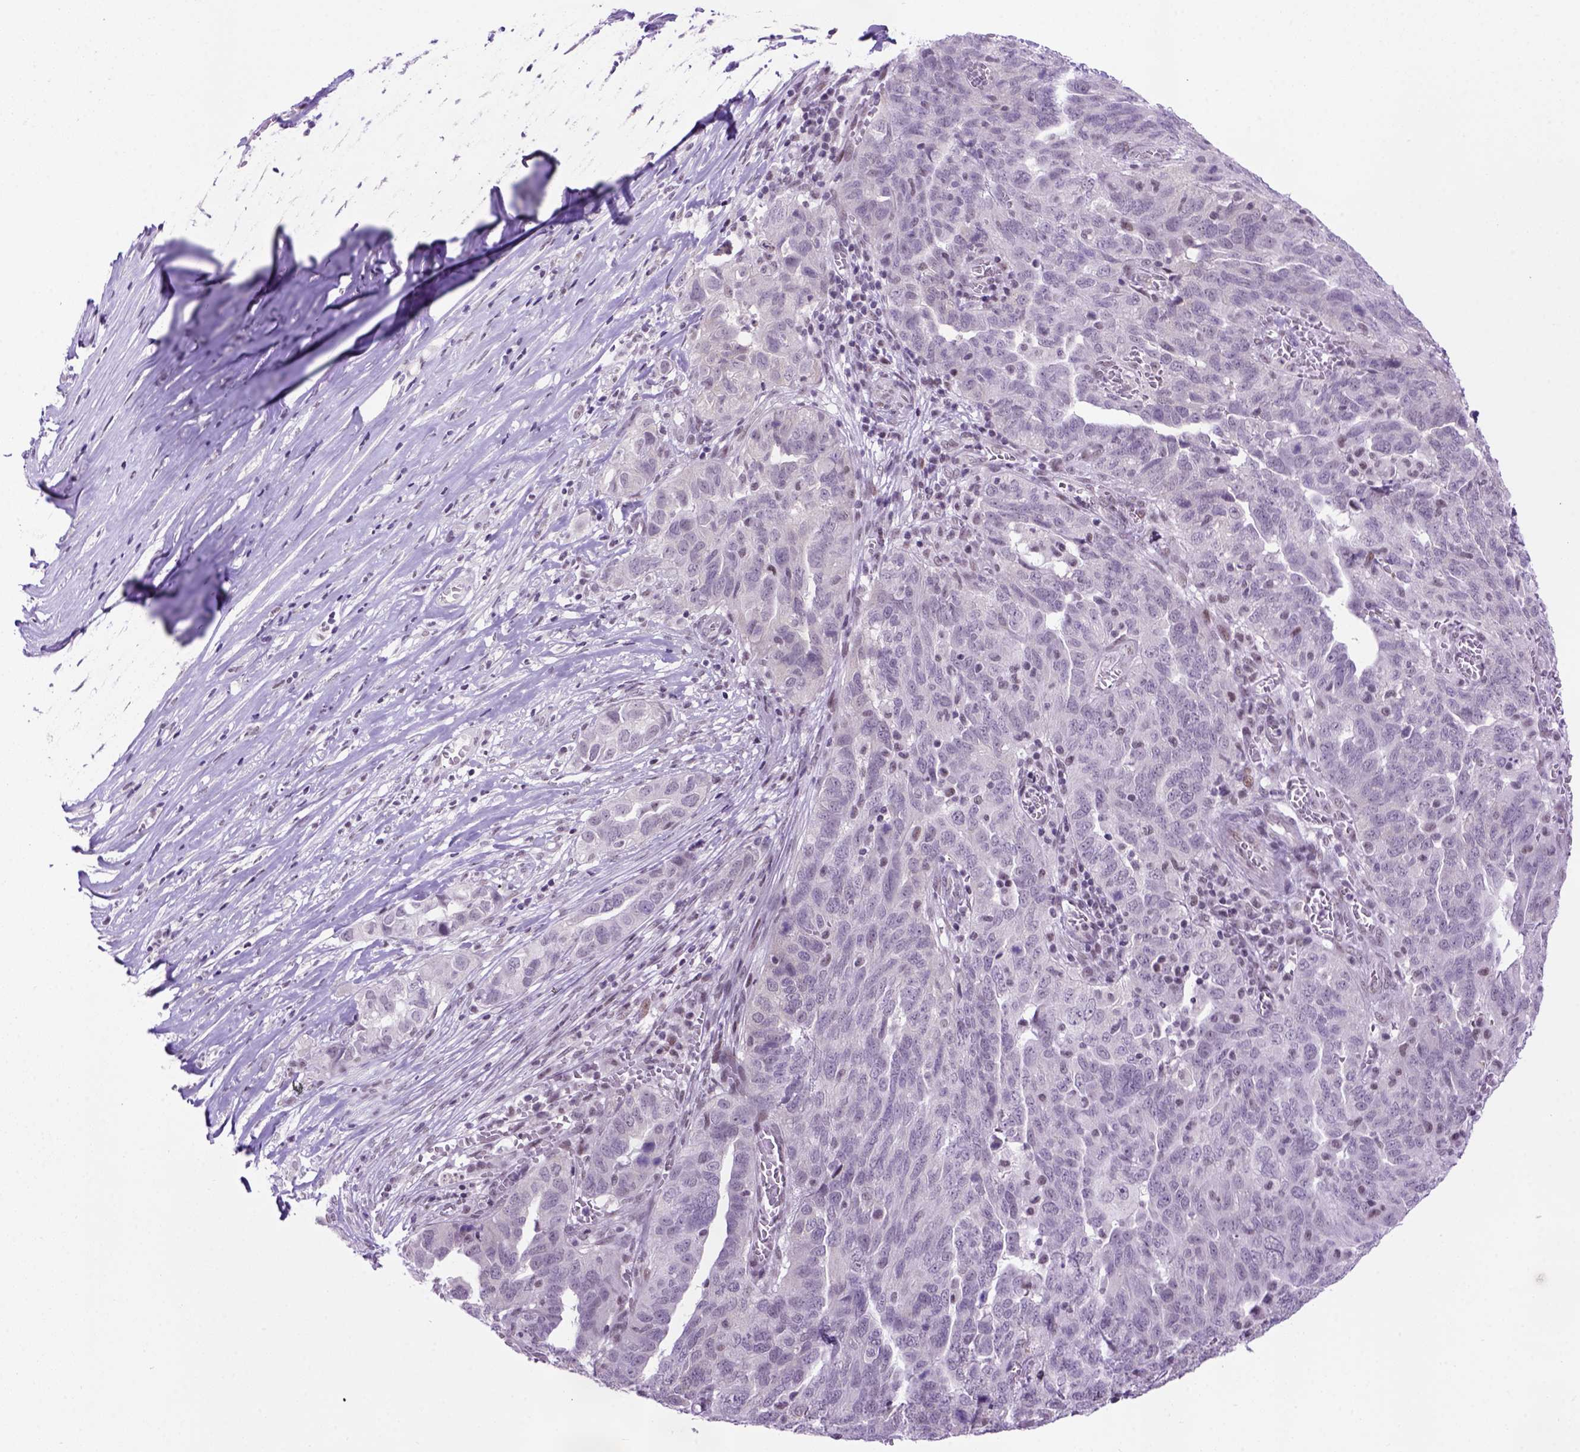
{"staining": {"intensity": "negative", "quantity": "none", "location": "none"}, "tissue": "ovarian cancer", "cell_type": "Tumor cells", "image_type": "cancer", "snomed": [{"axis": "morphology", "description": "Carcinoma, endometroid"}, {"axis": "topography", "description": "Soft tissue"}, {"axis": "topography", "description": "Ovary"}], "caption": "High power microscopy histopathology image of an IHC photomicrograph of ovarian cancer (endometroid carcinoma), revealing no significant staining in tumor cells.", "gene": "TBPL1", "patient": {"sex": "female", "age": 52}}